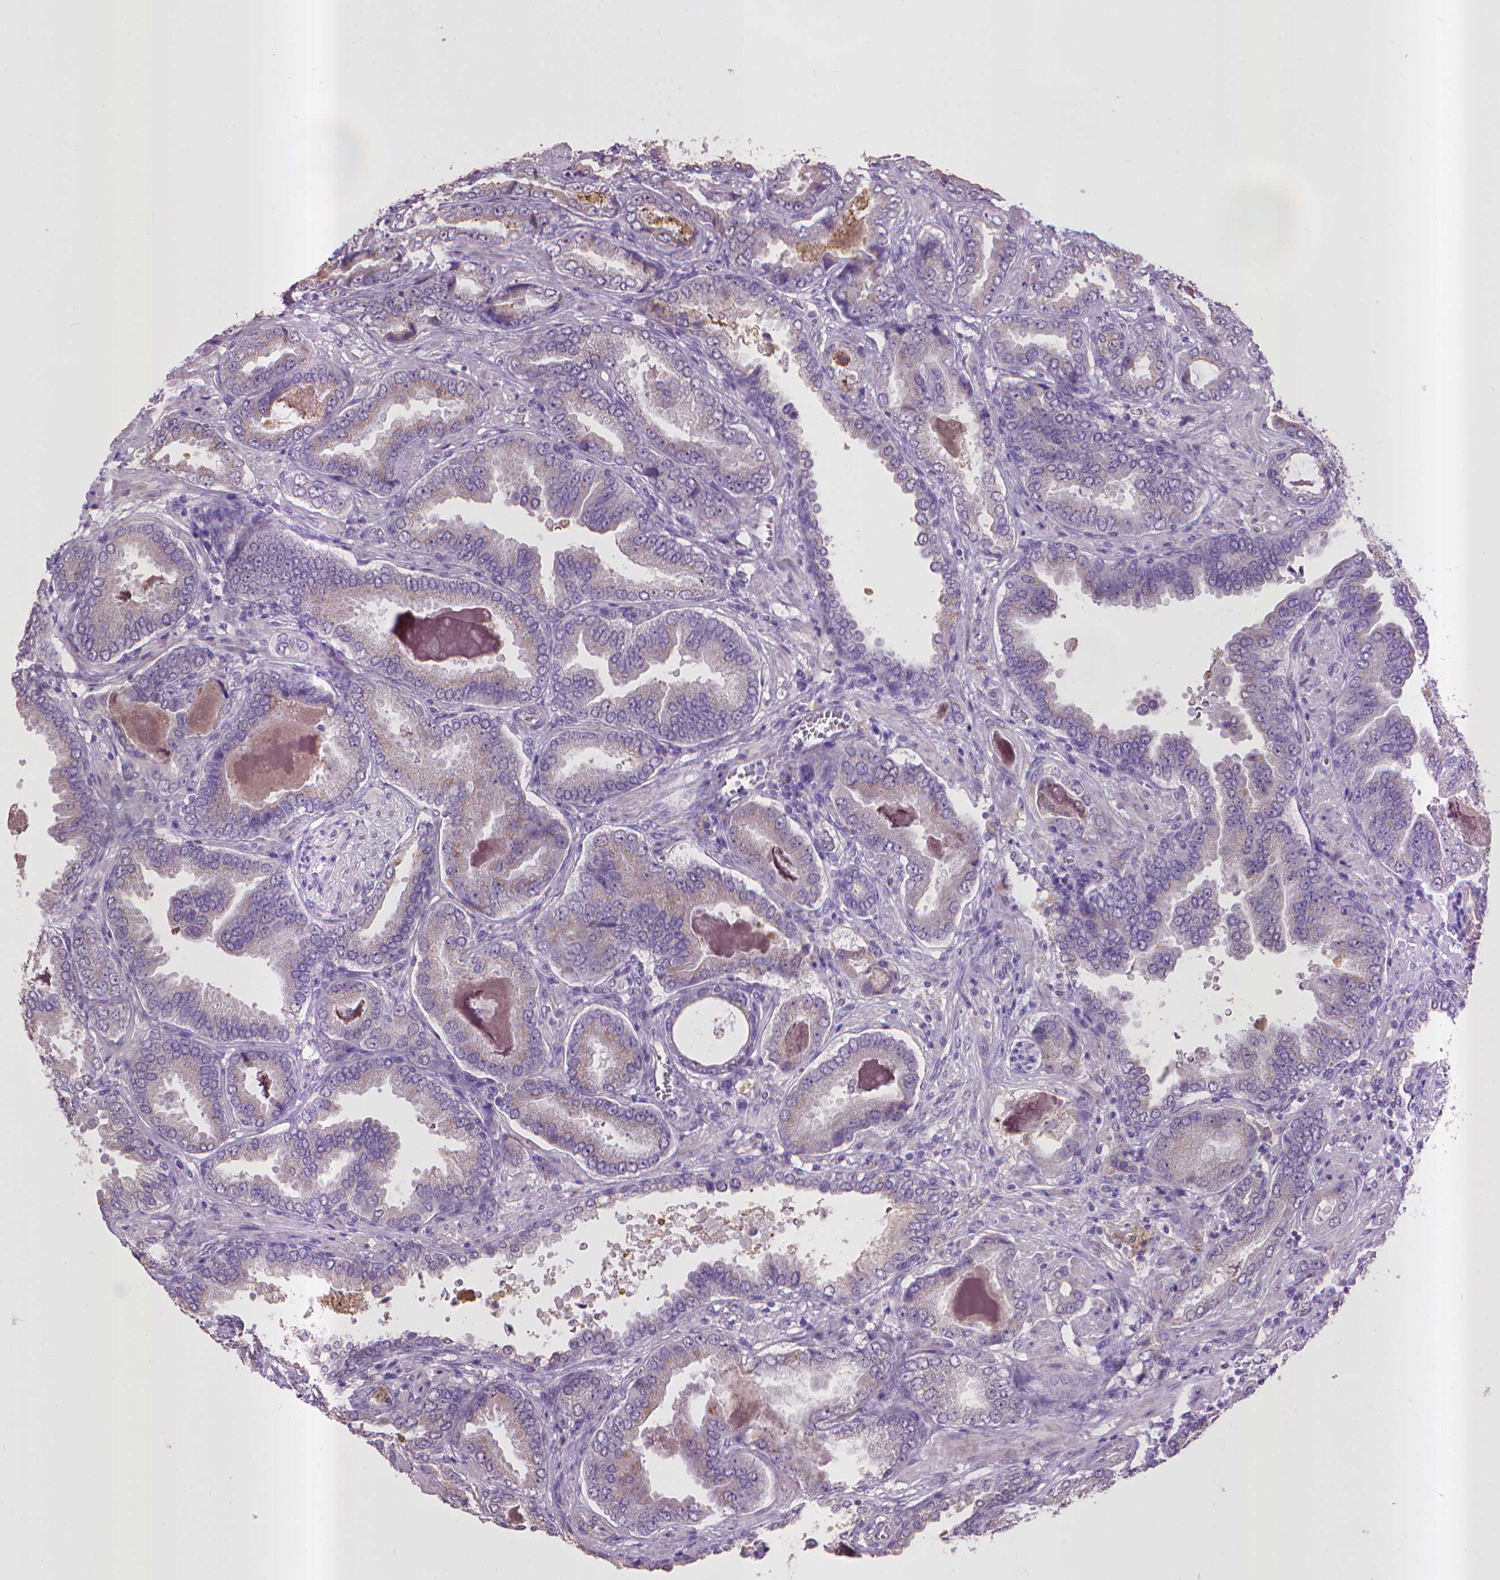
{"staining": {"intensity": "negative", "quantity": "none", "location": "none"}, "tissue": "prostate cancer", "cell_type": "Tumor cells", "image_type": "cancer", "snomed": [{"axis": "morphology", "description": "Adenocarcinoma, NOS"}, {"axis": "topography", "description": "Prostate"}], "caption": "This is an immunohistochemistry (IHC) micrograph of adenocarcinoma (prostate). There is no expression in tumor cells.", "gene": "CPM", "patient": {"sex": "male", "age": 64}}